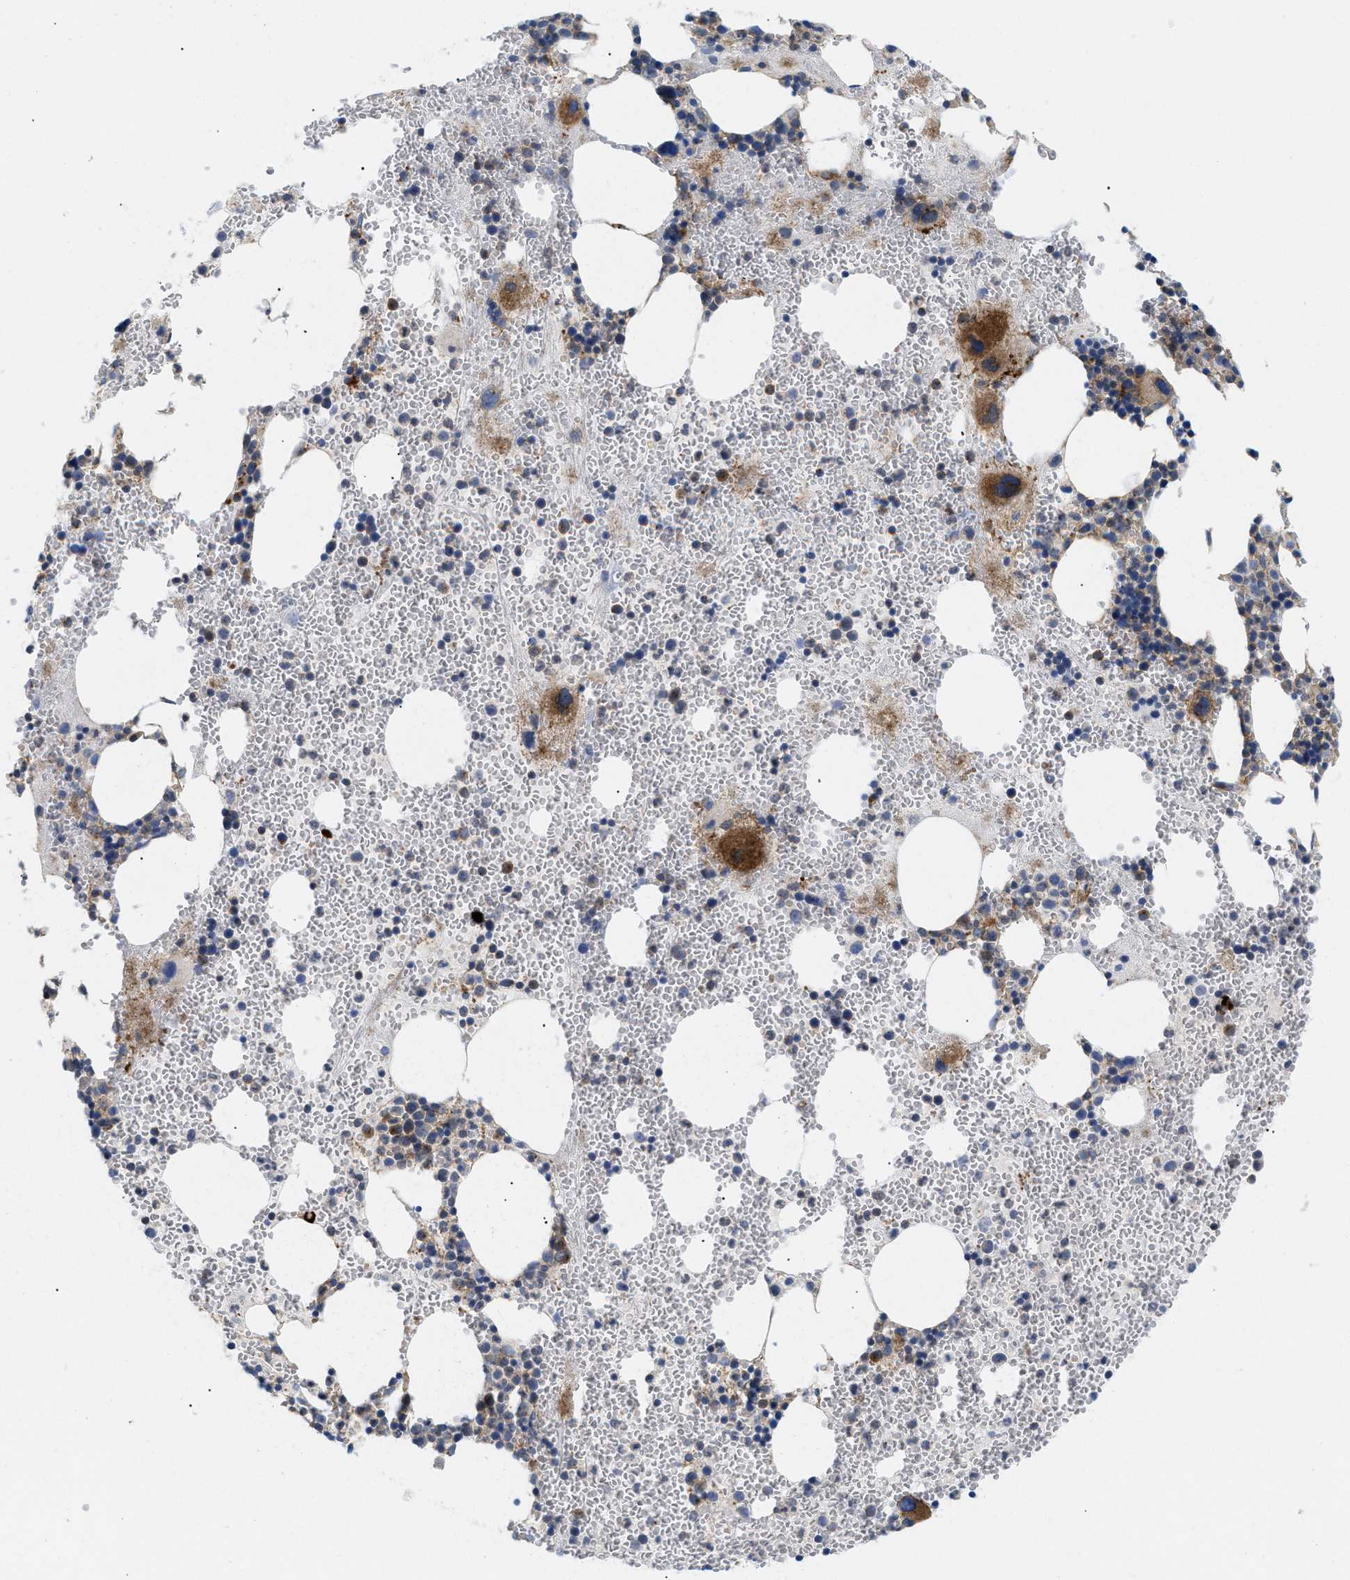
{"staining": {"intensity": "moderate", "quantity": ">75%", "location": "cytoplasmic/membranous"}, "tissue": "bone marrow", "cell_type": "Hematopoietic cells", "image_type": "normal", "snomed": [{"axis": "morphology", "description": "Normal tissue, NOS"}, {"axis": "morphology", "description": "Inflammation, NOS"}, {"axis": "topography", "description": "Bone marrow"}], "caption": "The photomicrograph displays immunohistochemical staining of unremarkable bone marrow. There is moderate cytoplasmic/membranous expression is present in approximately >75% of hematopoietic cells. (DAB = brown stain, brightfield microscopy at high magnification).", "gene": "DCTN4", "patient": {"sex": "female", "age": 76}}